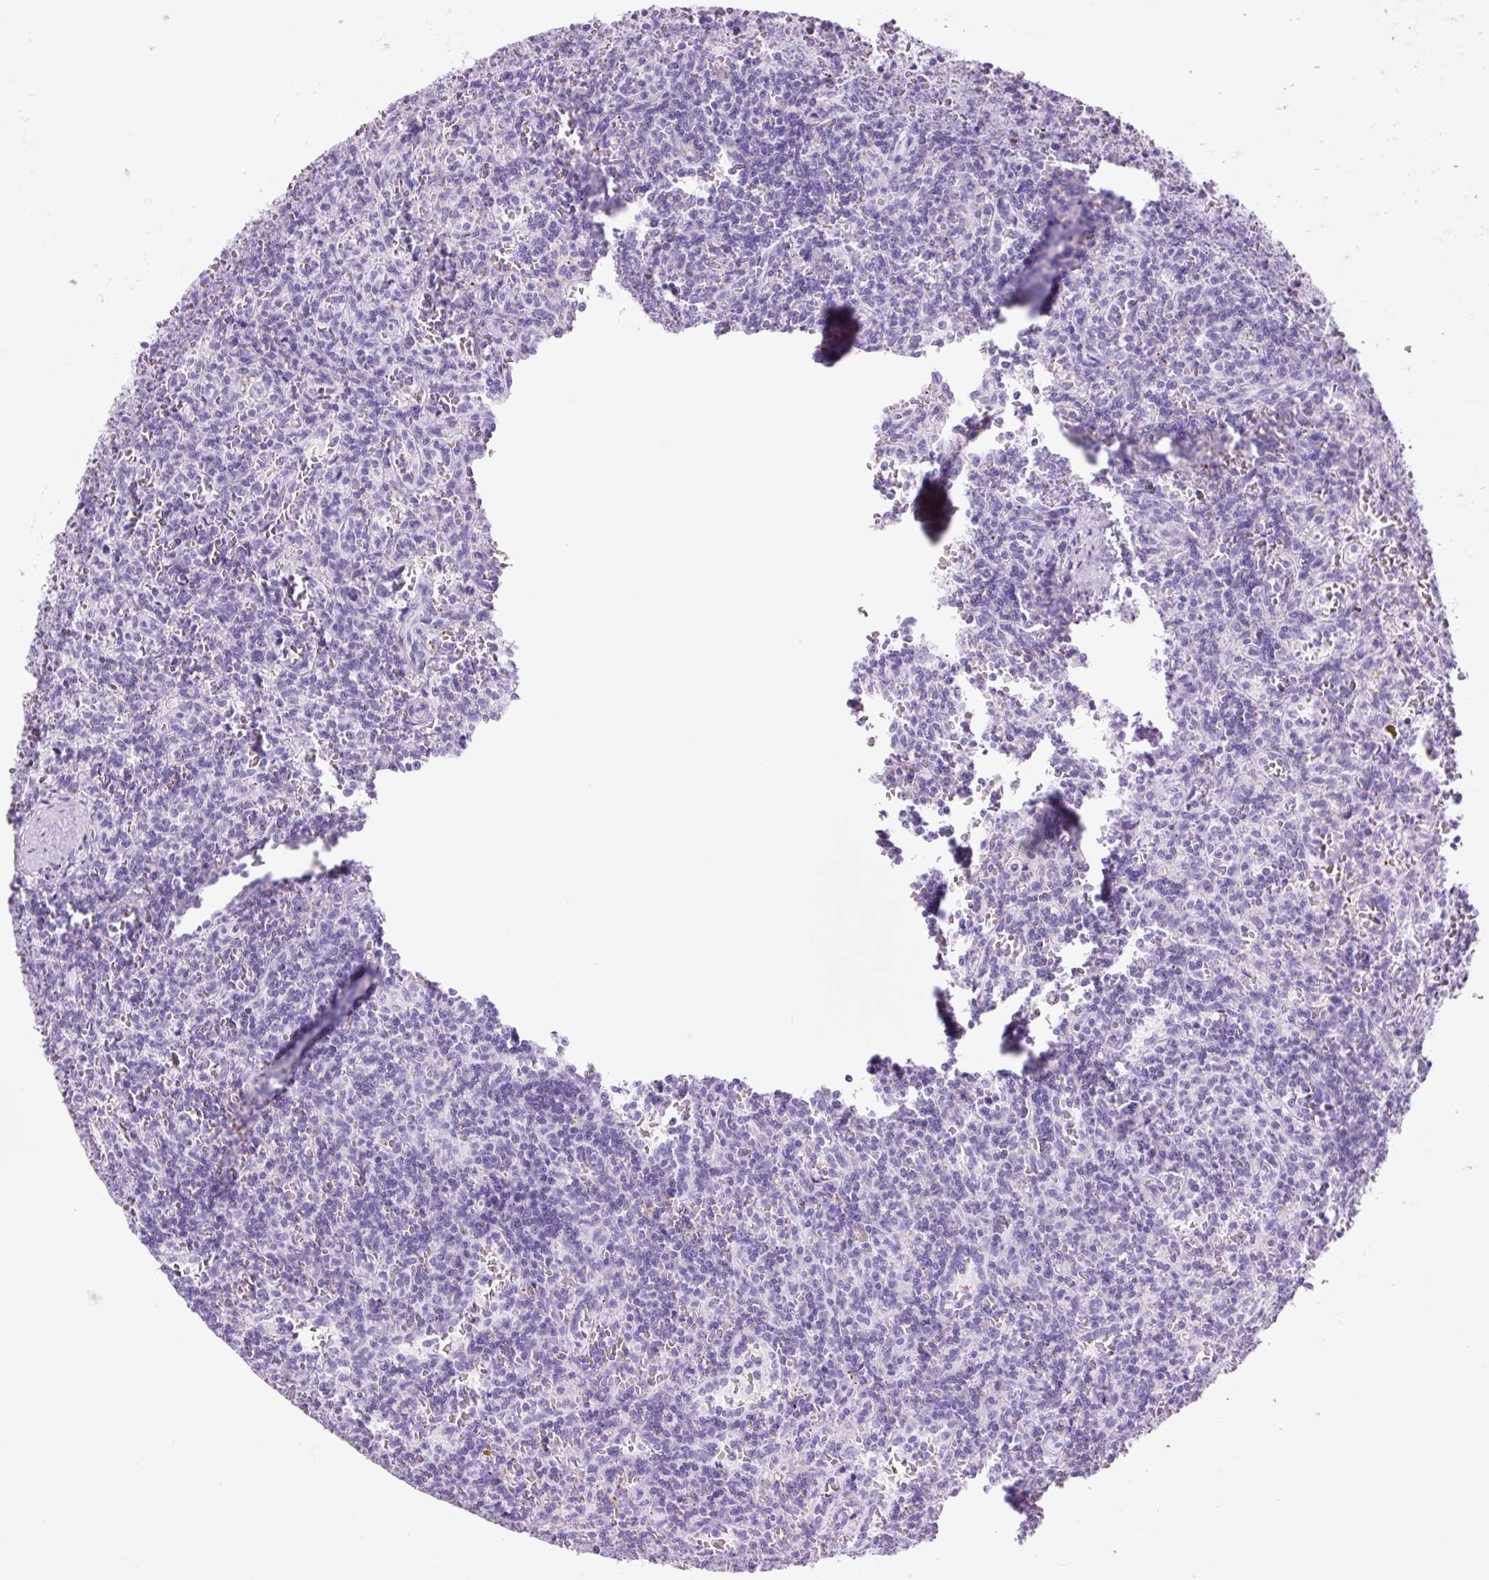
{"staining": {"intensity": "negative", "quantity": "none", "location": "none"}, "tissue": "lymphoma", "cell_type": "Tumor cells", "image_type": "cancer", "snomed": [{"axis": "morphology", "description": "Malignant lymphoma, non-Hodgkin's type, Low grade"}, {"axis": "topography", "description": "Spleen"}], "caption": "Protein analysis of low-grade malignant lymphoma, non-Hodgkin's type exhibits no significant positivity in tumor cells.", "gene": "TFF2", "patient": {"sex": "male", "age": 73}}